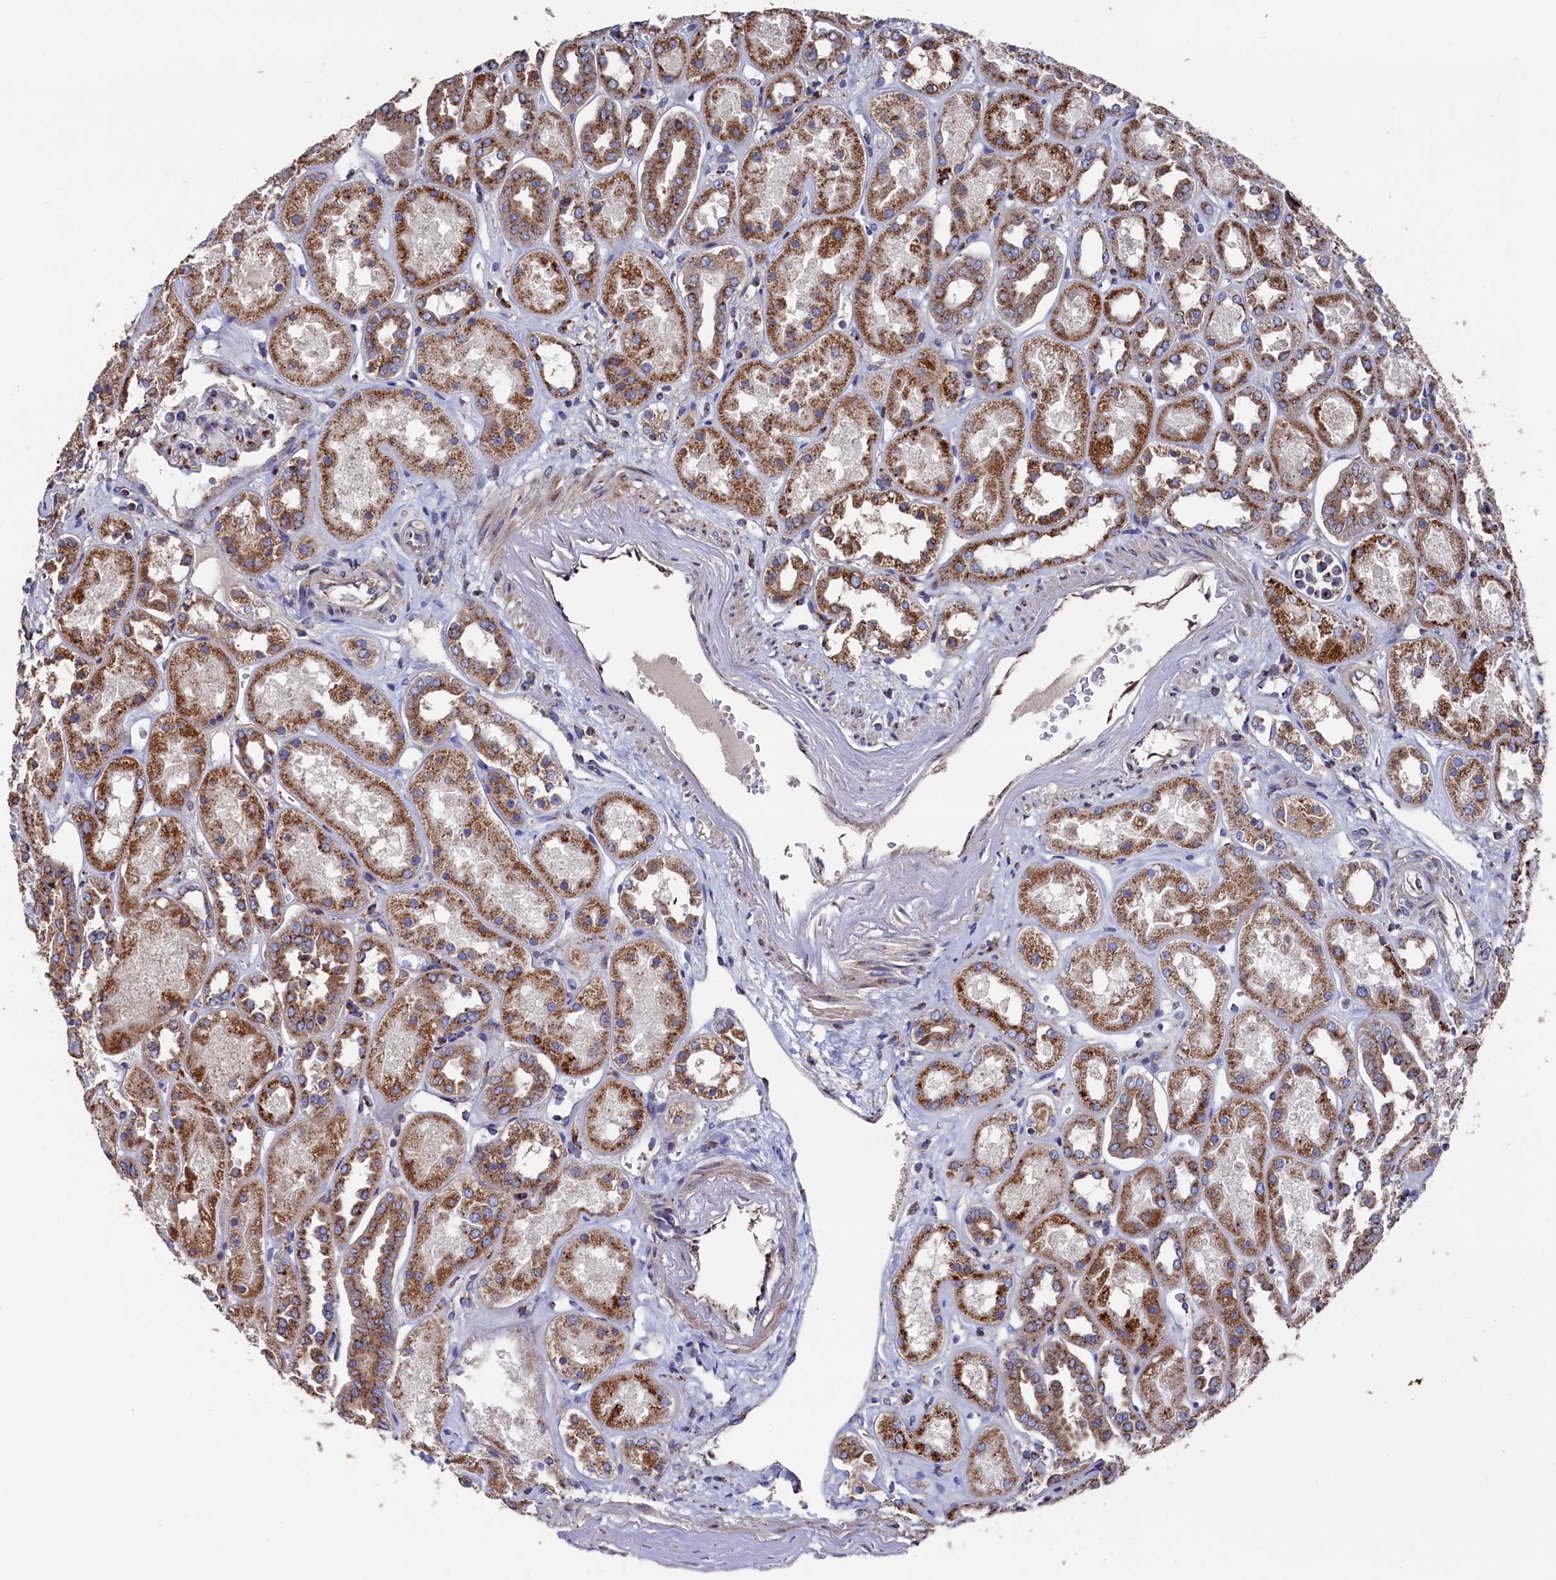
{"staining": {"intensity": "moderate", "quantity": "<25%", "location": "cytoplasmic/membranous"}, "tissue": "kidney", "cell_type": "Cells in glomeruli", "image_type": "normal", "snomed": [{"axis": "morphology", "description": "Normal tissue, NOS"}, {"axis": "topography", "description": "Kidney"}], "caption": "A brown stain labels moderate cytoplasmic/membranous staining of a protein in cells in glomeruli of unremarkable human kidney. The staining is performed using DAB (3,3'-diaminobenzidine) brown chromogen to label protein expression. The nuclei are counter-stained blue using hematoxylin.", "gene": "PRRC1", "patient": {"sex": "male", "age": 70}}